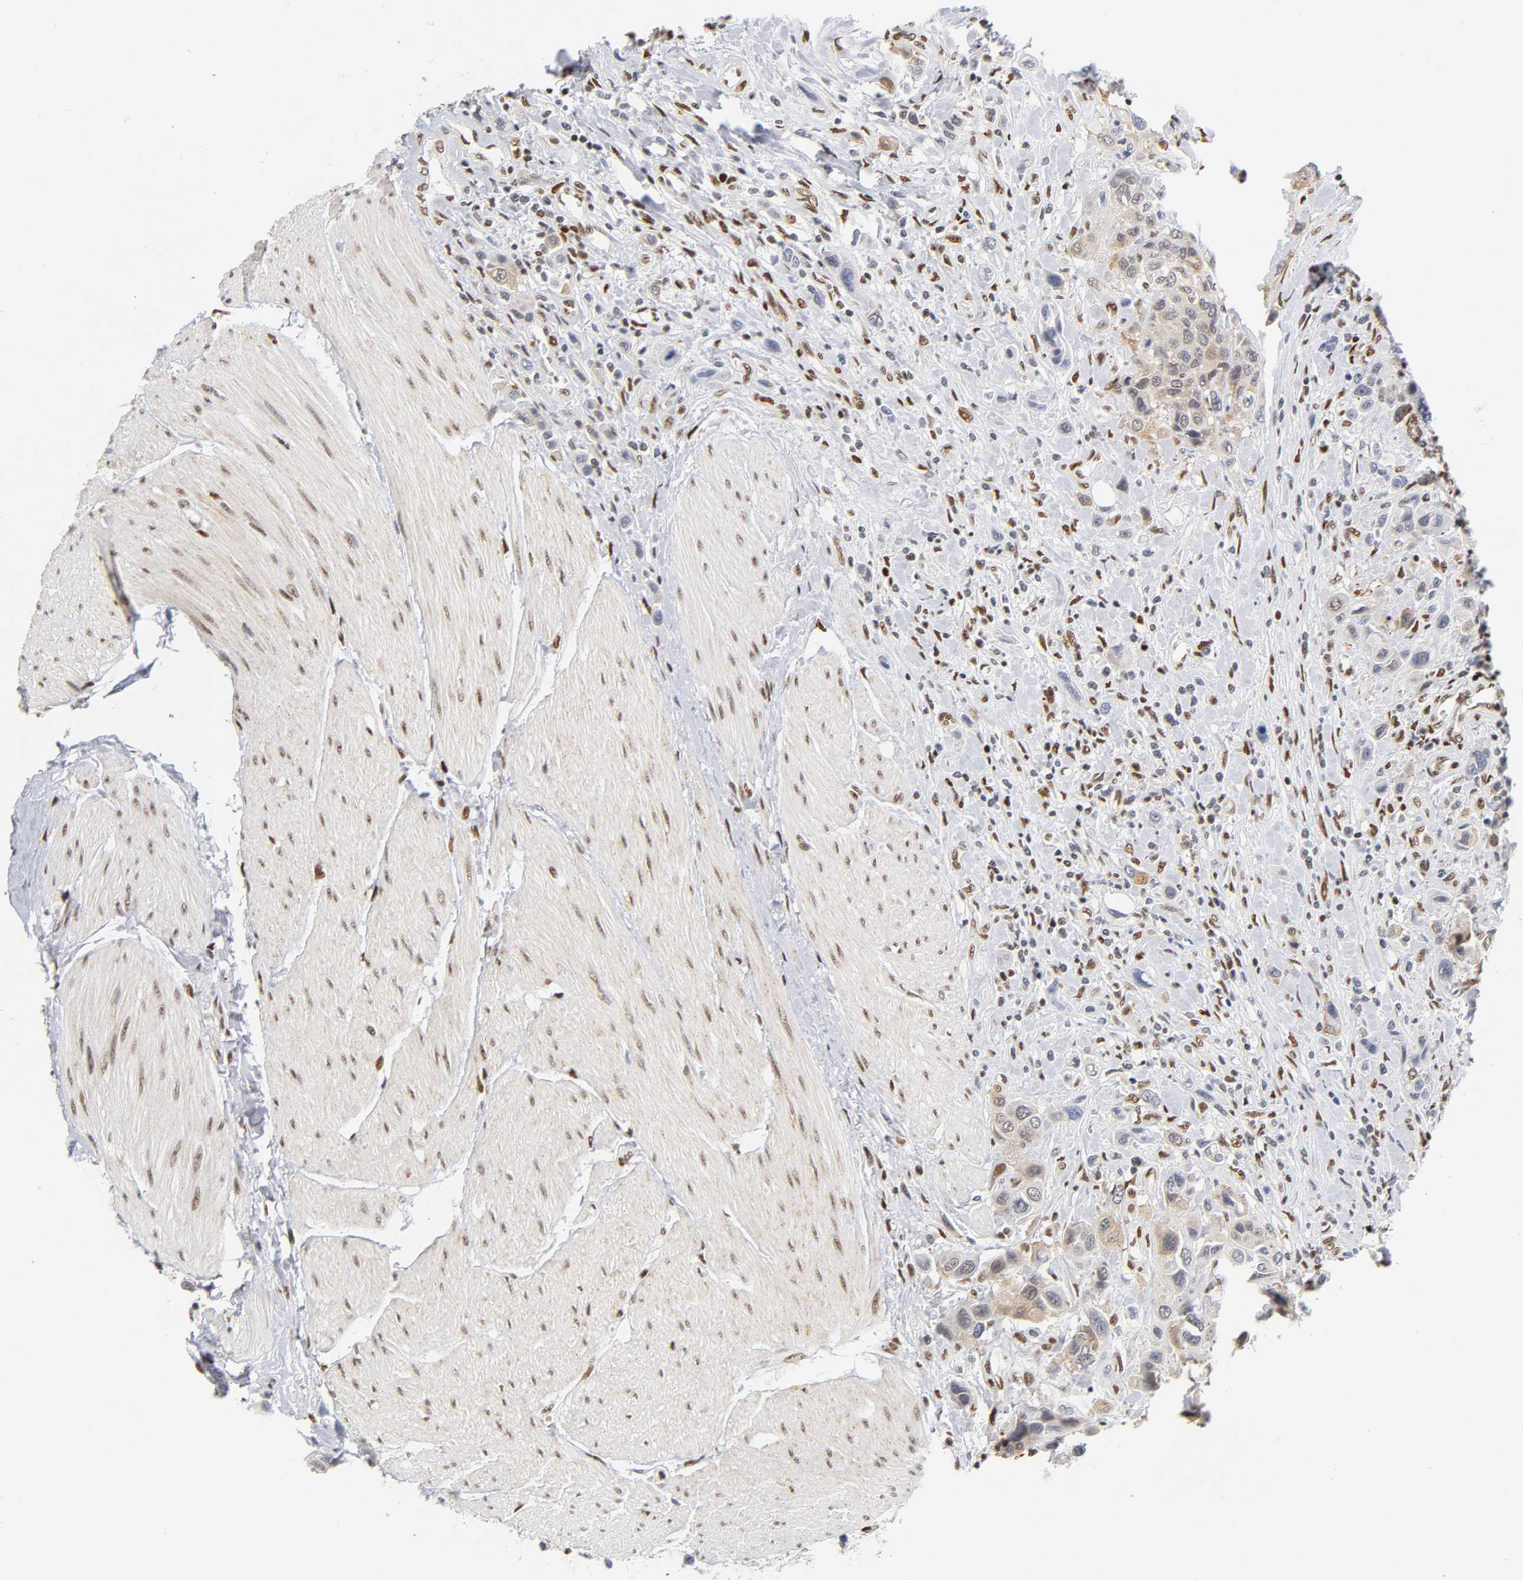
{"staining": {"intensity": "weak", "quantity": "25%-75%", "location": "cytoplasmic/membranous"}, "tissue": "urothelial cancer", "cell_type": "Tumor cells", "image_type": "cancer", "snomed": [{"axis": "morphology", "description": "Urothelial carcinoma, High grade"}, {"axis": "topography", "description": "Urinary bladder"}], "caption": "The image demonstrates immunohistochemical staining of urothelial carcinoma (high-grade). There is weak cytoplasmic/membranous staining is appreciated in approximately 25%-75% of tumor cells. The staining is performed using DAB (3,3'-diaminobenzidine) brown chromogen to label protein expression. The nuclei are counter-stained blue using hematoxylin.", "gene": "NR3C1", "patient": {"sex": "male", "age": 50}}